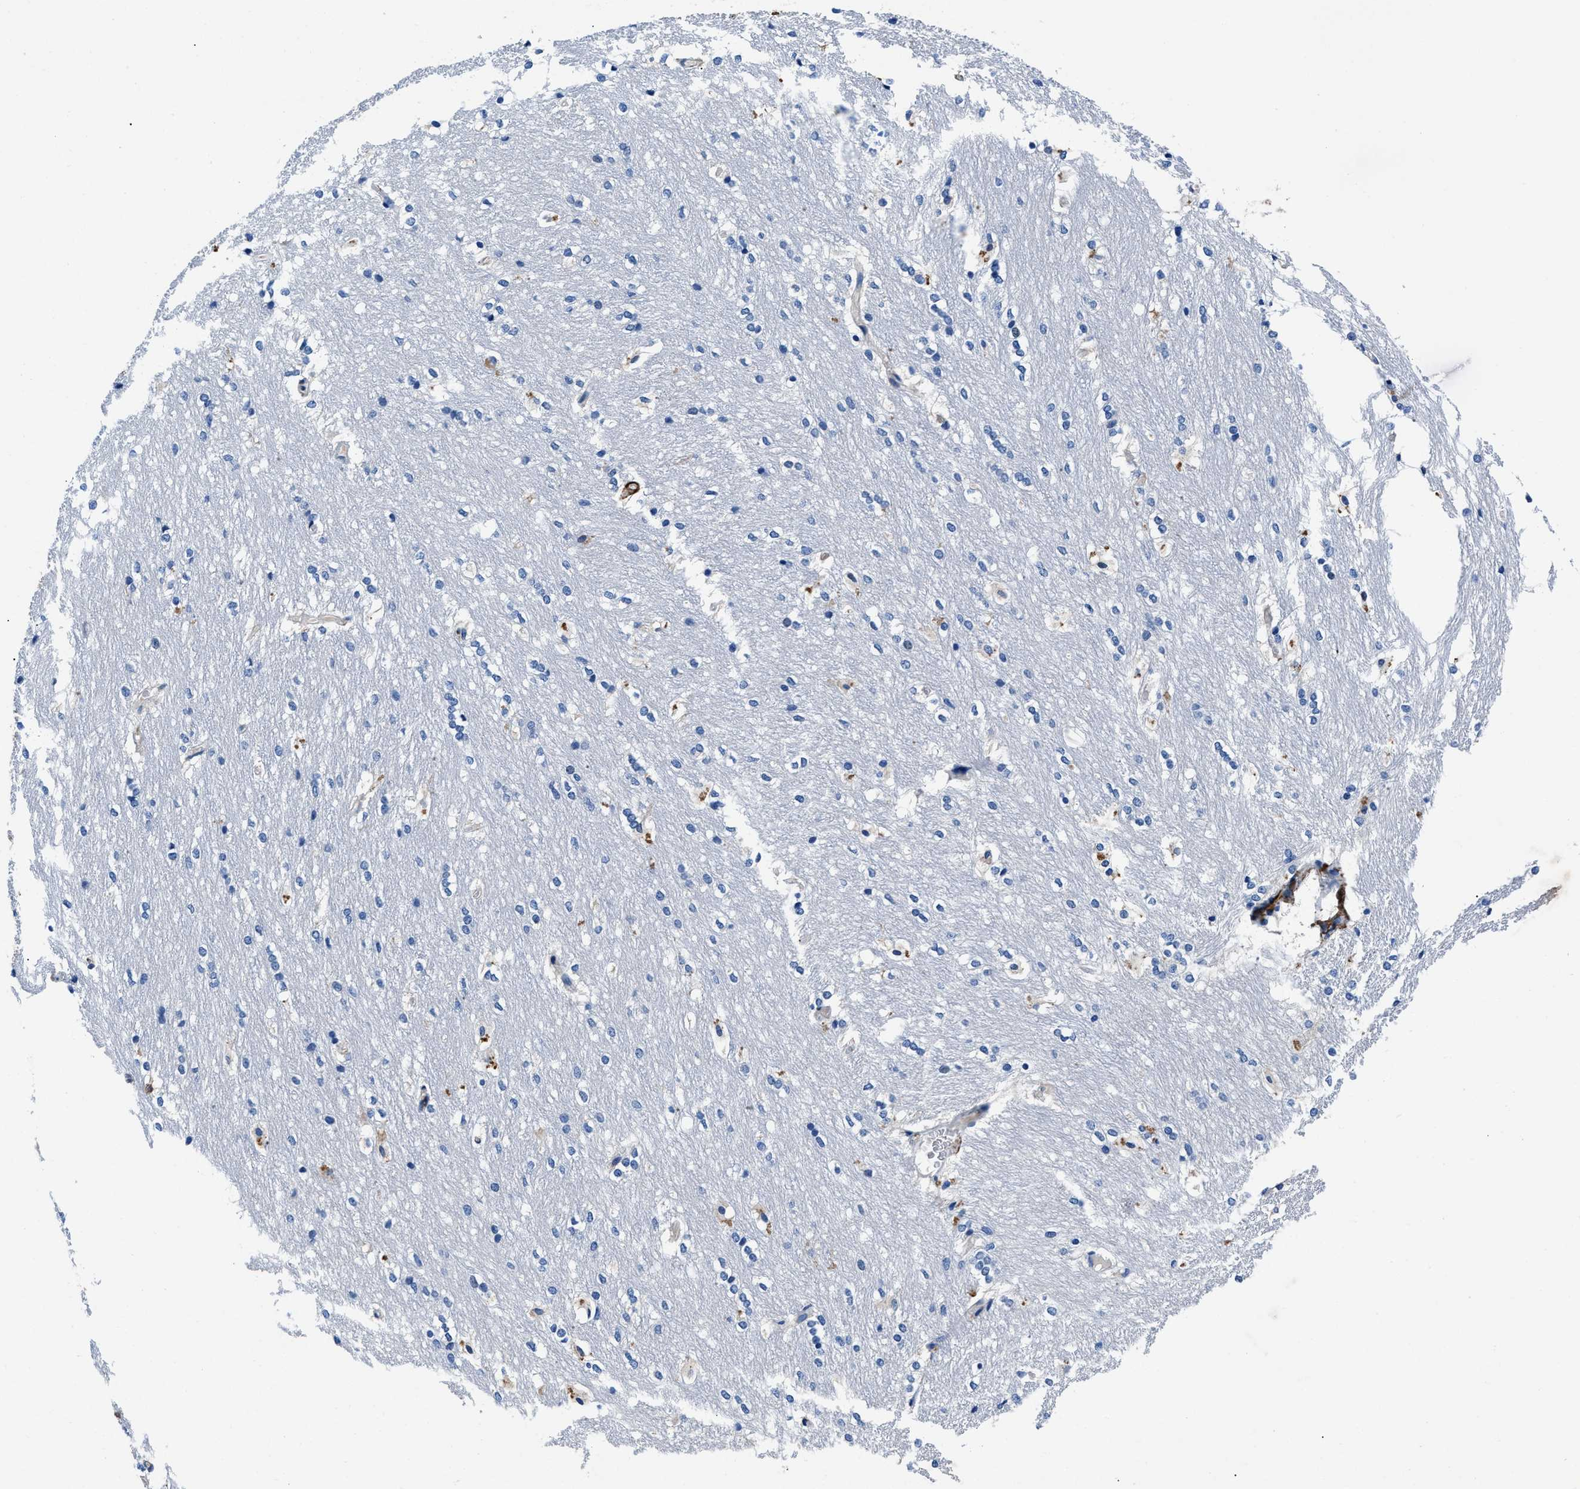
{"staining": {"intensity": "negative", "quantity": "none", "location": "none"}, "tissue": "caudate", "cell_type": "Glial cells", "image_type": "normal", "snomed": [{"axis": "morphology", "description": "Normal tissue, NOS"}, {"axis": "topography", "description": "Lateral ventricle wall"}], "caption": "Immunohistochemistry histopathology image of normal caudate stained for a protein (brown), which exhibits no staining in glial cells. The staining was performed using DAB to visualize the protein expression in brown, while the nuclei were stained in blue with hematoxylin (Magnification: 20x).", "gene": "TEX261", "patient": {"sex": "female", "age": 19}}